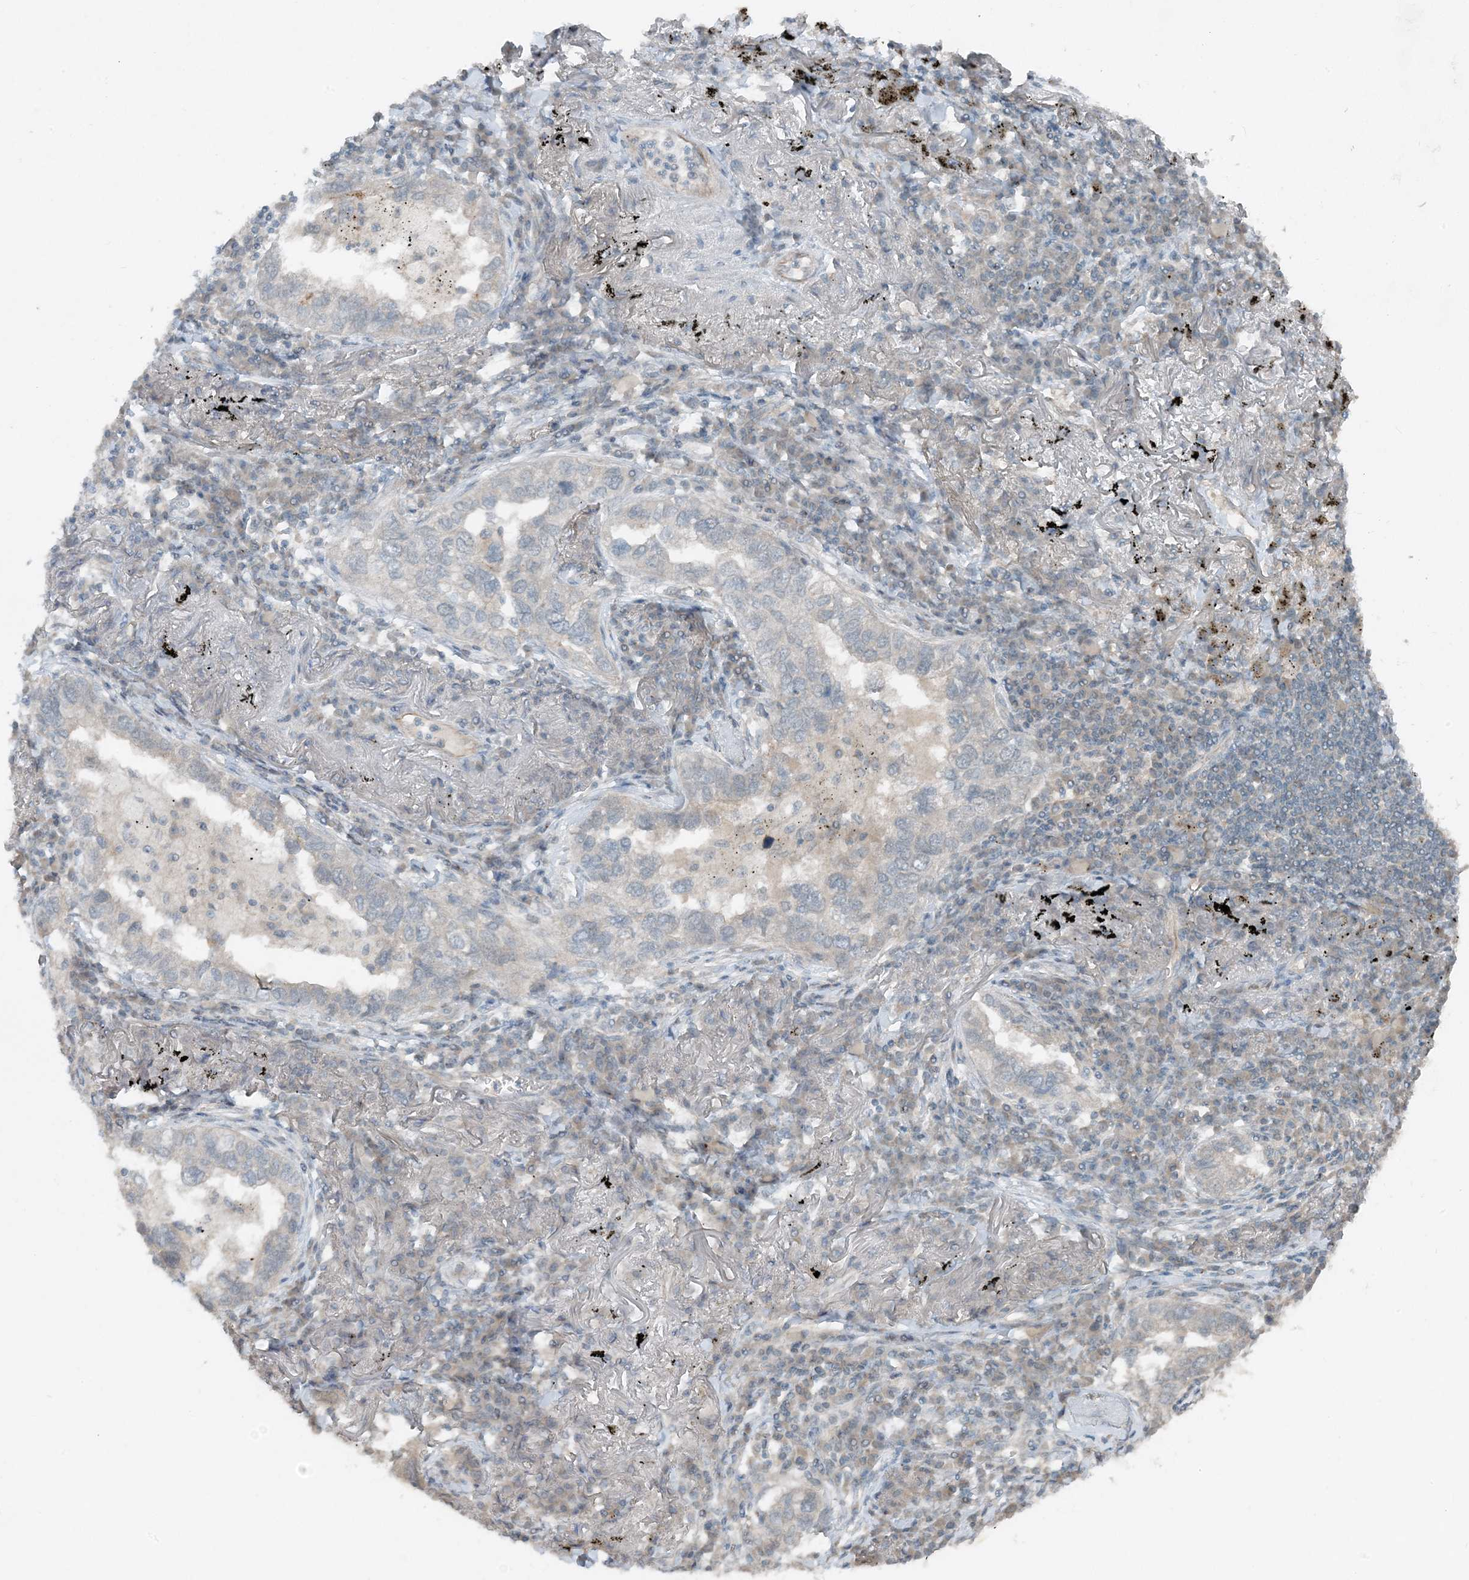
{"staining": {"intensity": "negative", "quantity": "none", "location": "none"}, "tissue": "lung cancer", "cell_type": "Tumor cells", "image_type": "cancer", "snomed": [{"axis": "morphology", "description": "Adenocarcinoma, NOS"}, {"axis": "topography", "description": "Lung"}], "caption": "A high-resolution micrograph shows immunohistochemistry staining of lung cancer (adenocarcinoma), which shows no significant staining in tumor cells.", "gene": "MITD1", "patient": {"sex": "male", "age": 65}}